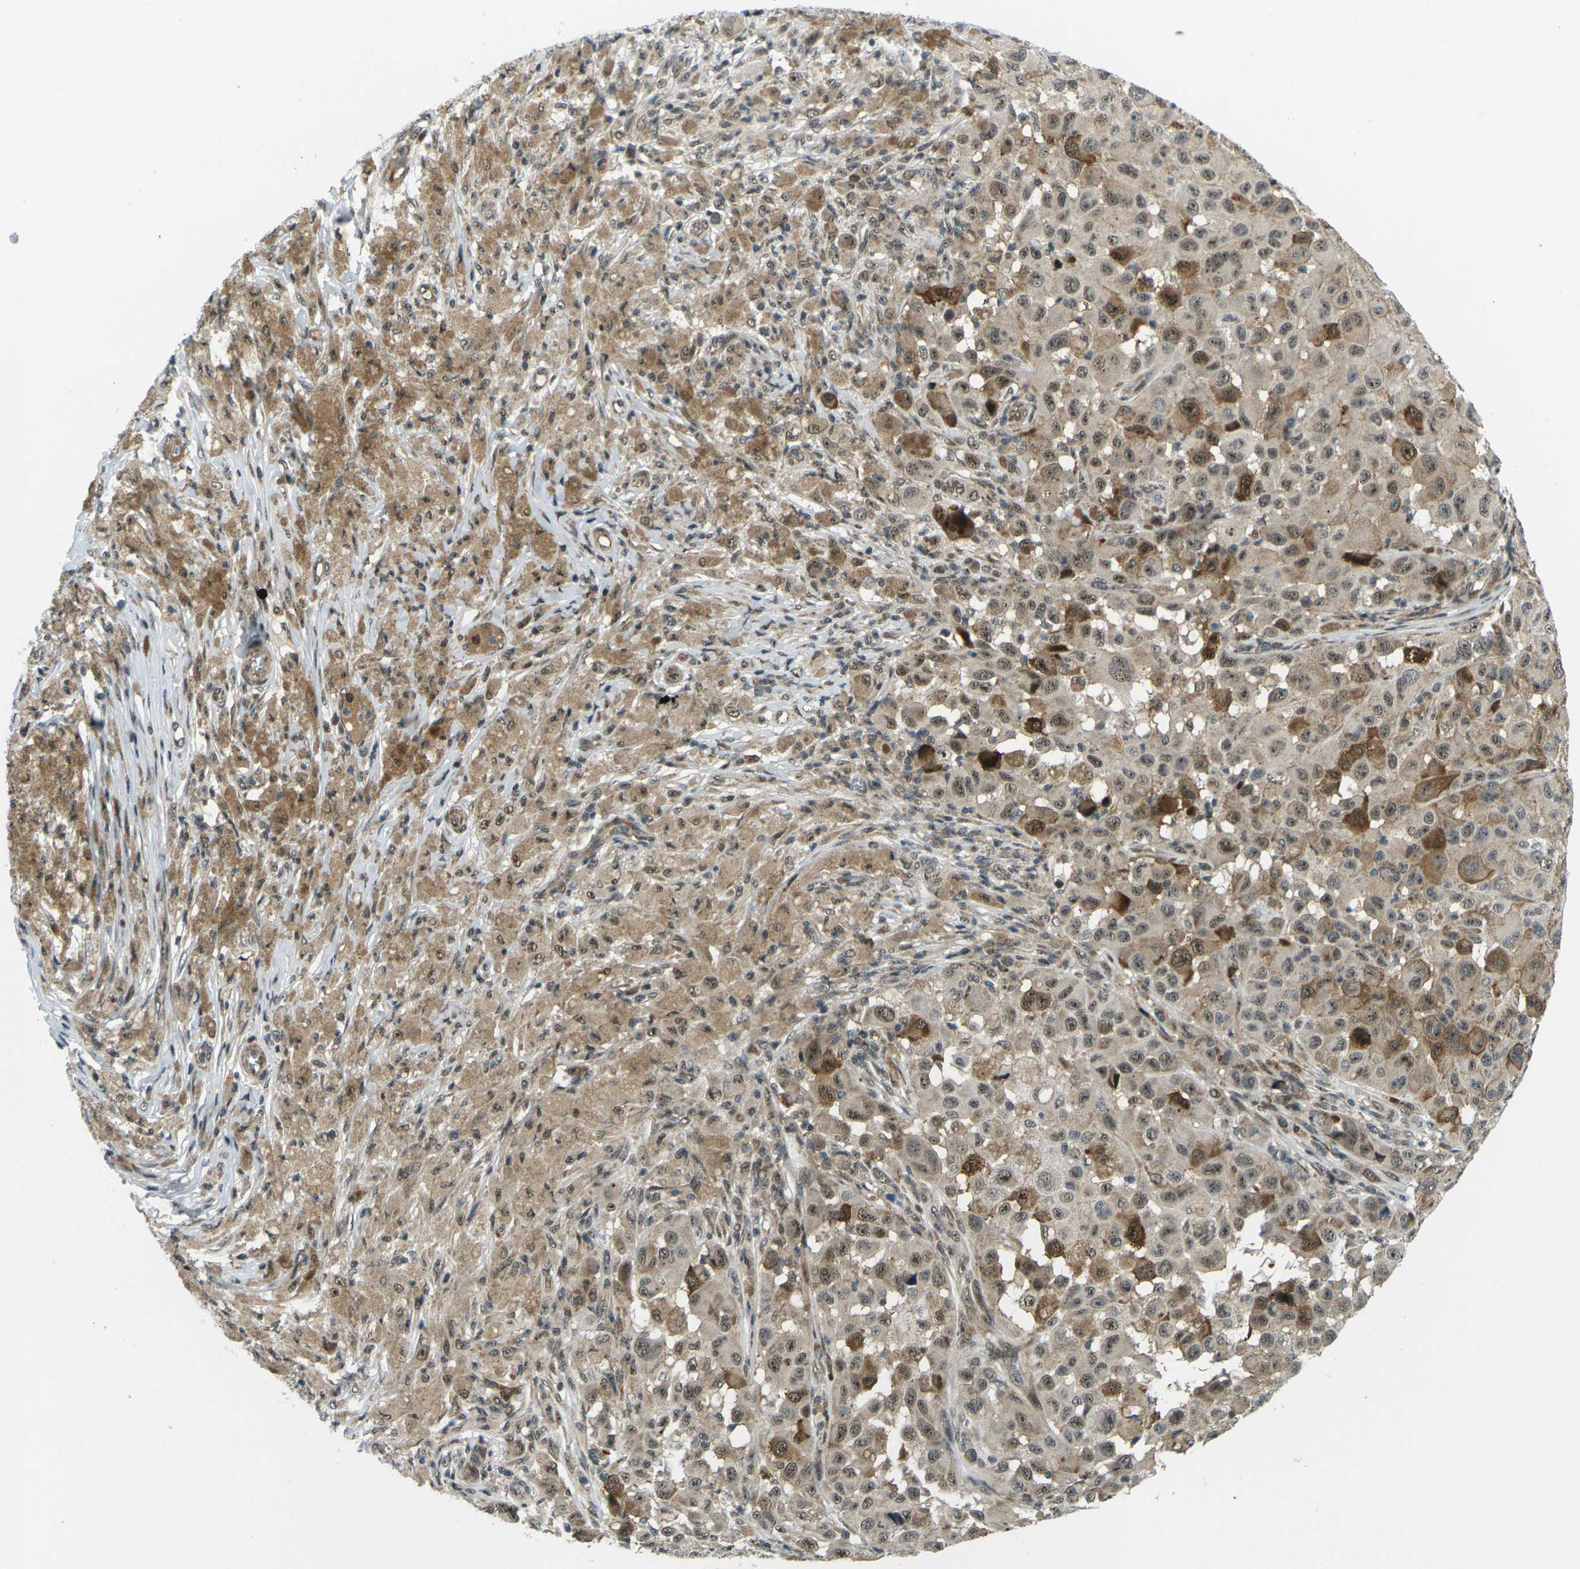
{"staining": {"intensity": "moderate", "quantity": ">75%", "location": "cytoplasmic/membranous,nuclear"}, "tissue": "melanoma", "cell_type": "Tumor cells", "image_type": "cancer", "snomed": [{"axis": "morphology", "description": "Malignant melanoma, NOS"}, {"axis": "topography", "description": "Skin"}], "caption": "Immunohistochemistry (IHC) (DAB (3,3'-diaminobenzidine)) staining of malignant melanoma exhibits moderate cytoplasmic/membranous and nuclear protein positivity in about >75% of tumor cells.", "gene": "UBE2S", "patient": {"sex": "male", "age": 96}}